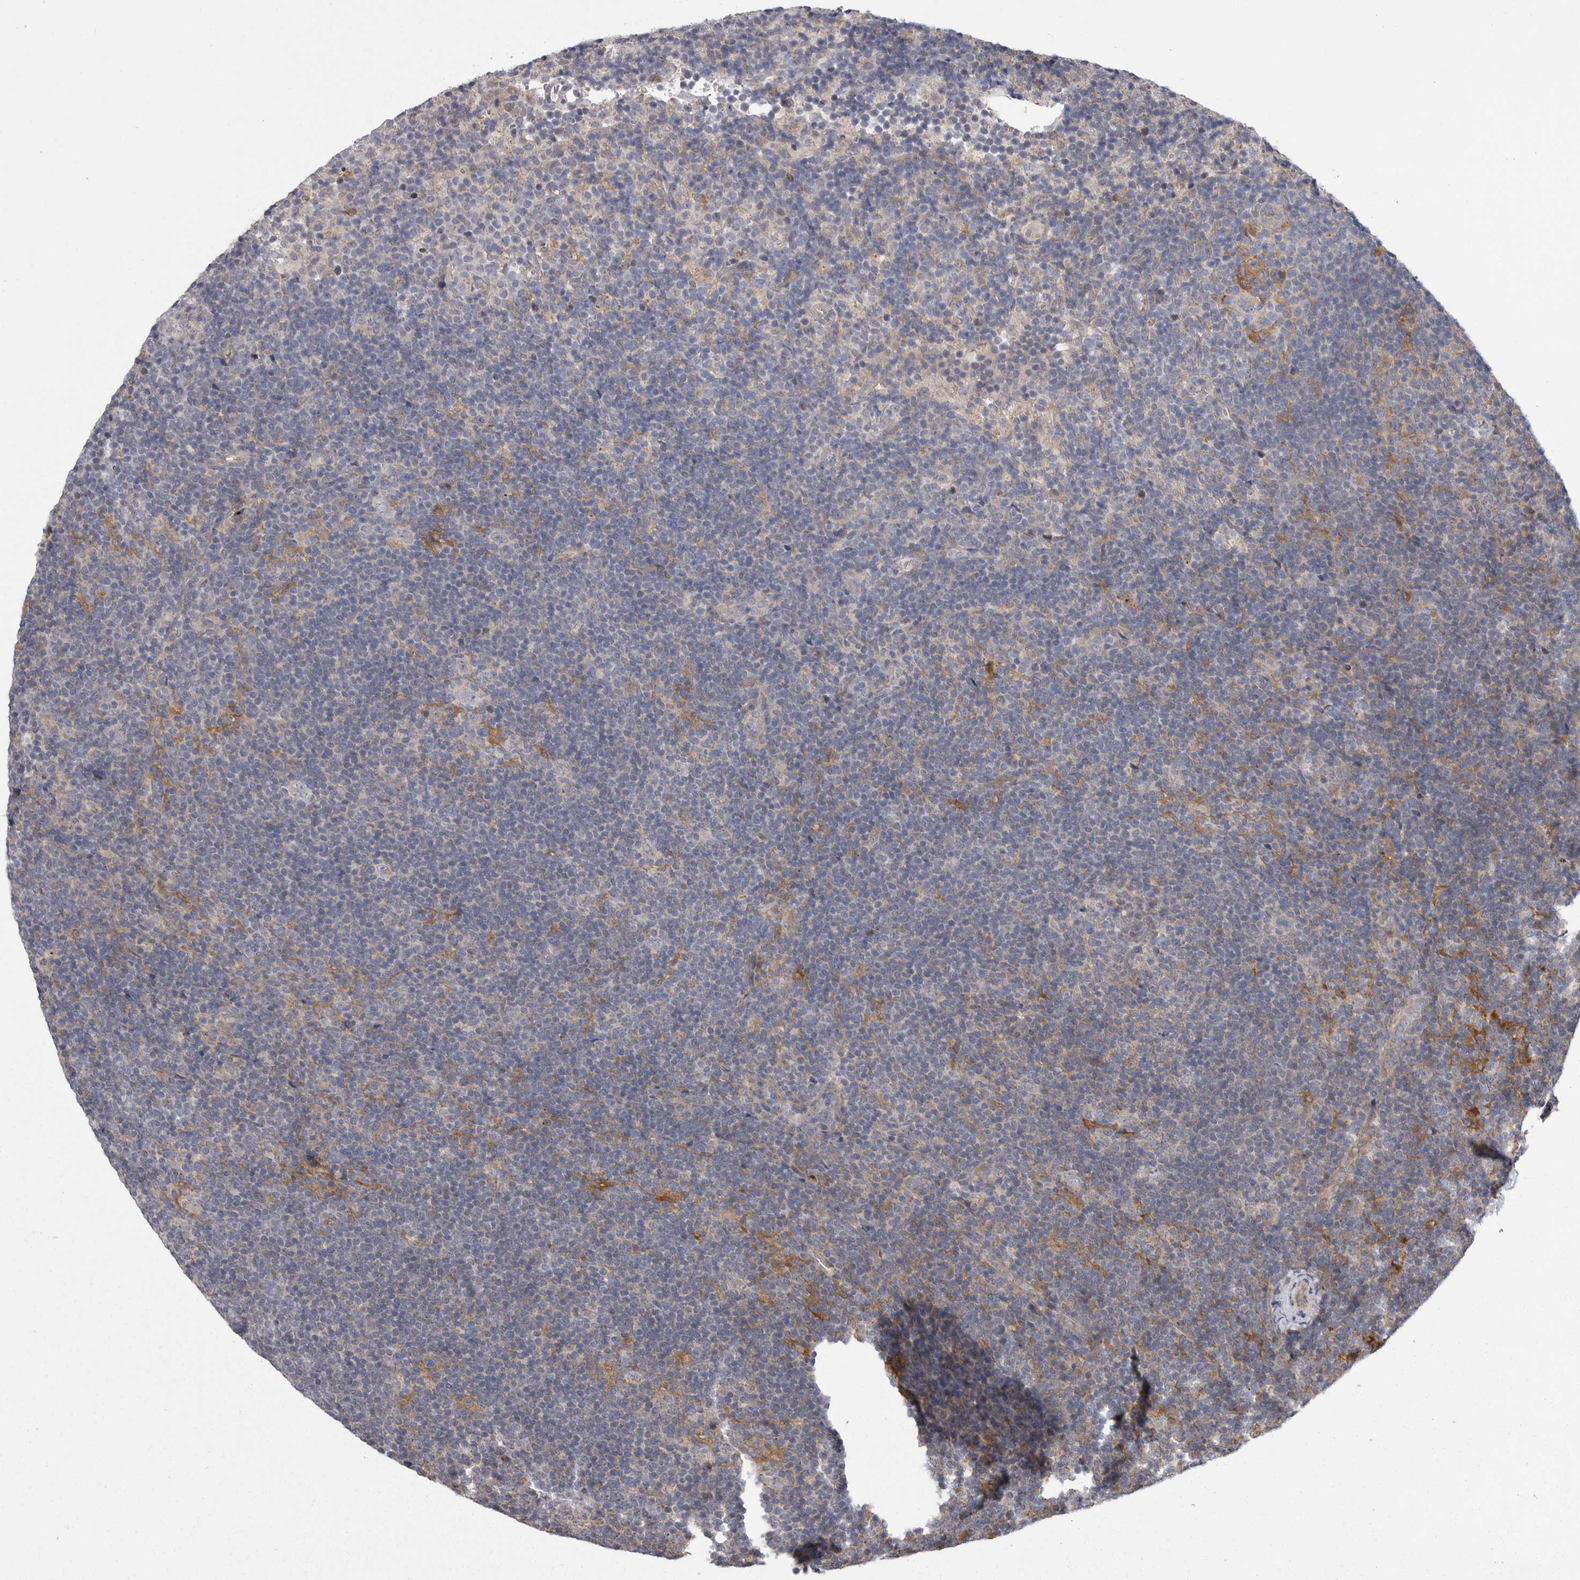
{"staining": {"intensity": "negative", "quantity": "none", "location": "none"}, "tissue": "lymphoma", "cell_type": "Tumor cells", "image_type": "cancer", "snomed": [{"axis": "morphology", "description": "Hodgkin's disease, NOS"}, {"axis": "topography", "description": "Lymph node"}], "caption": "The image demonstrates no significant positivity in tumor cells of lymphoma.", "gene": "CRP", "patient": {"sex": "female", "age": 57}}